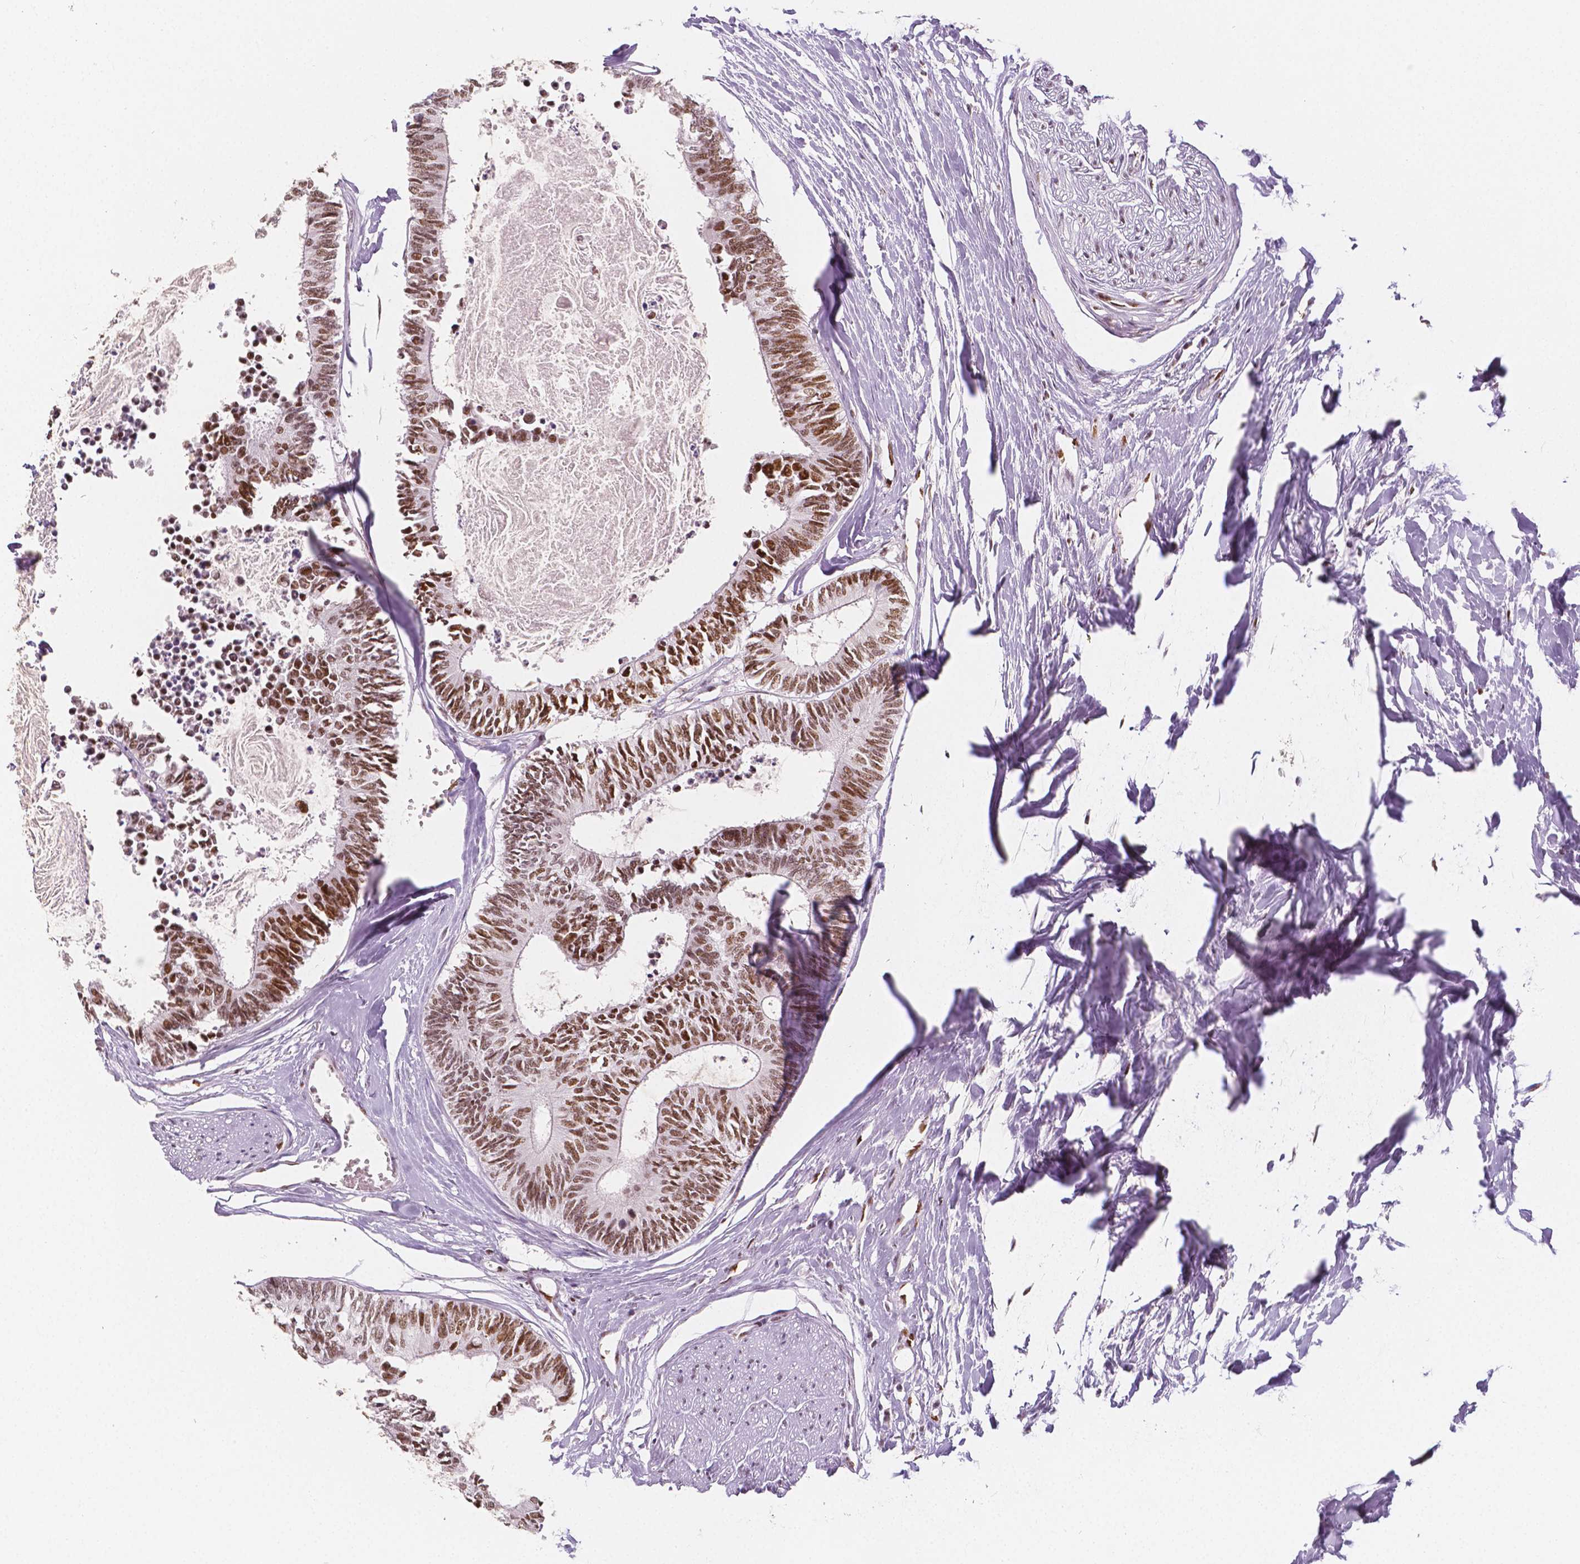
{"staining": {"intensity": "moderate", "quantity": ">75%", "location": "nuclear"}, "tissue": "colorectal cancer", "cell_type": "Tumor cells", "image_type": "cancer", "snomed": [{"axis": "morphology", "description": "Adenocarcinoma, NOS"}, {"axis": "topography", "description": "Colon"}, {"axis": "topography", "description": "Rectum"}], "caption": "The histopathology image exhibits staining of colorectal cancer (adenocarcinoma), revealing moderate nuclear protein staining (brown color) within tumor cells. (IHC, brightfield microscopy, high magnification).", "gene": "HDAC1", "patient": {"sex": "male", "age": 57}}